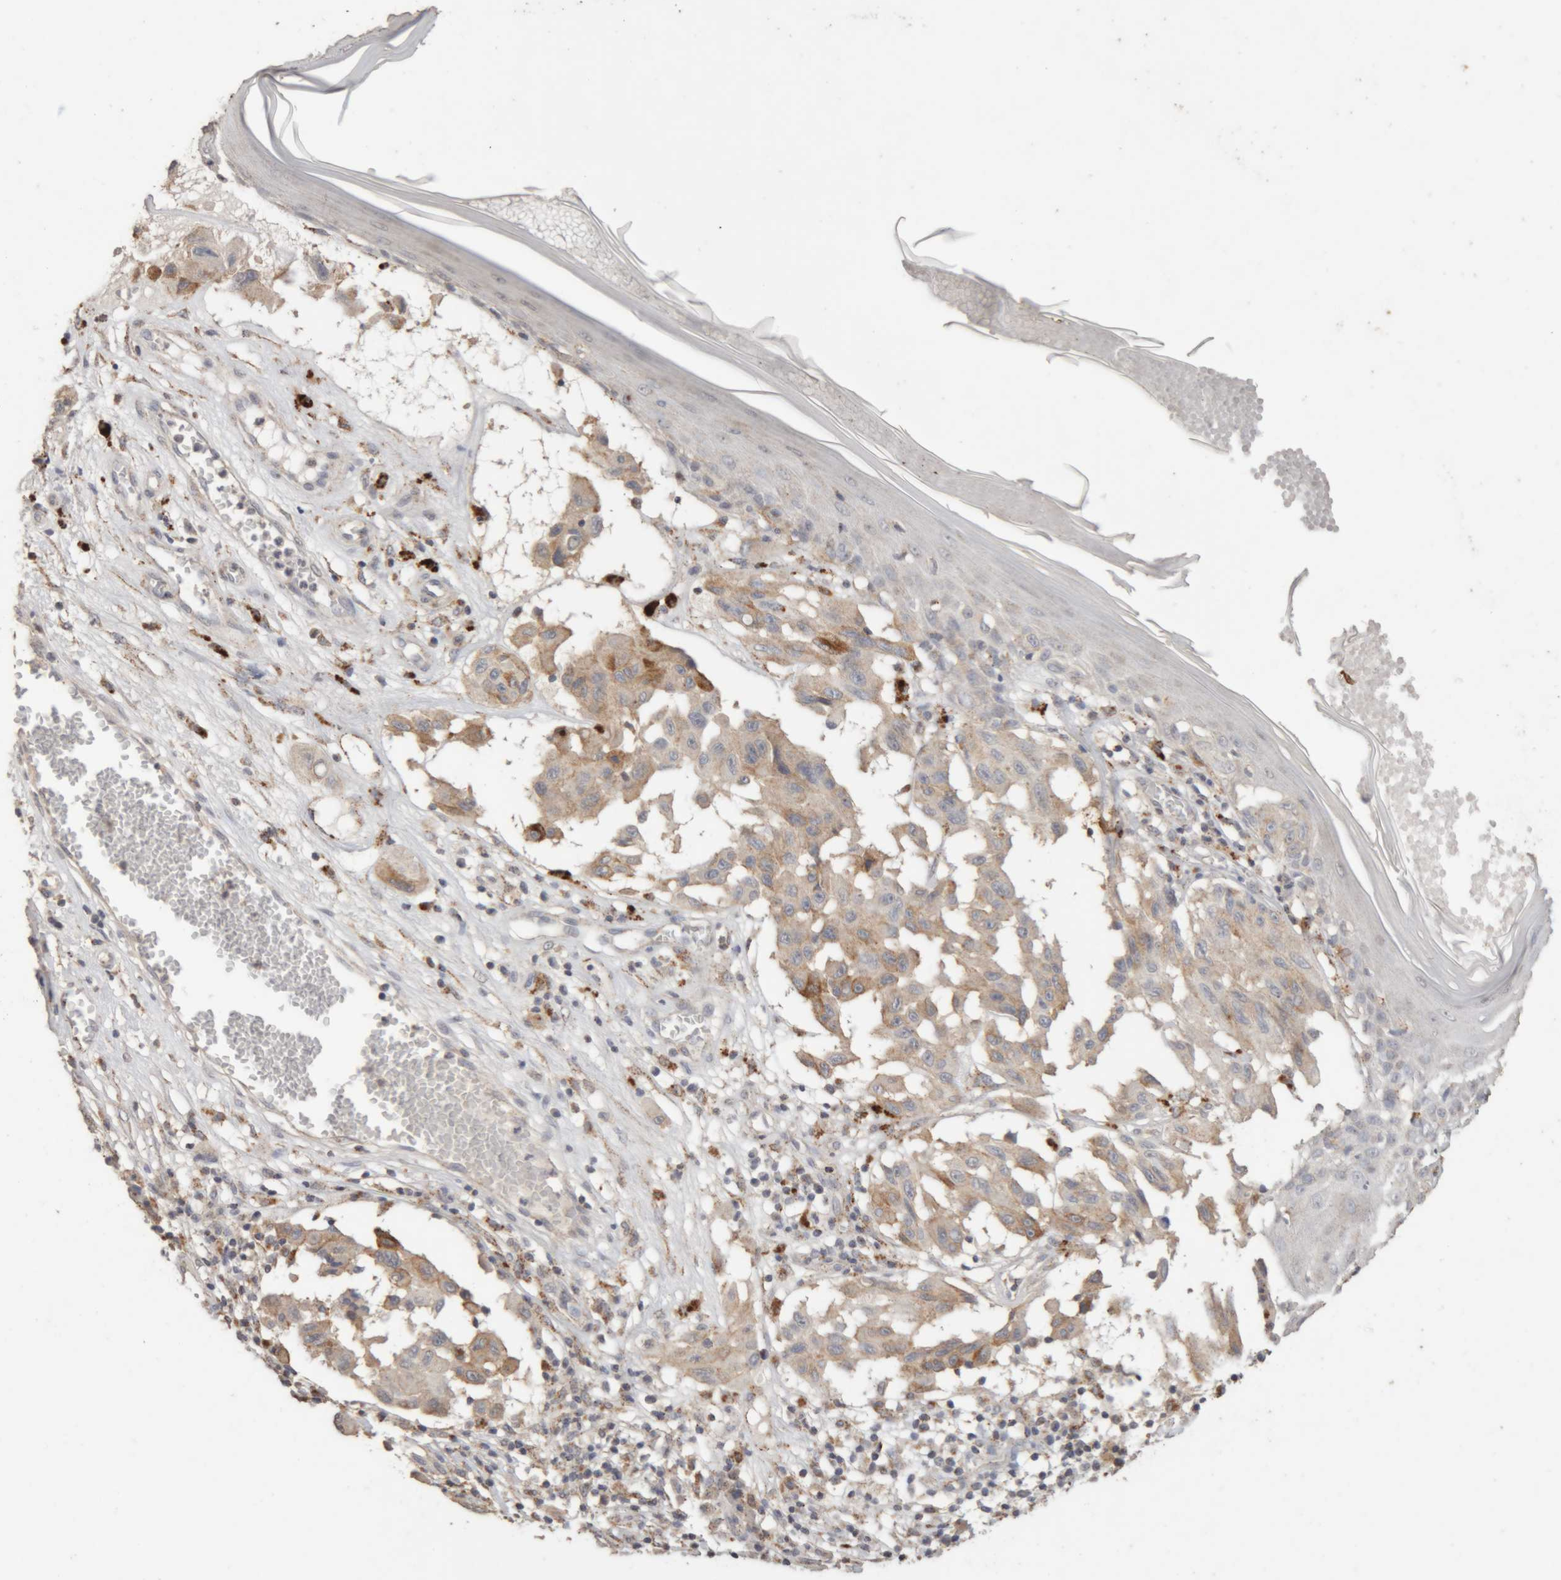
{"staining": {"intensity": "moderate", "quantity": ">75%", "location": "cytoplasmic/membranous"}, "tissue": "melanoma", "cell_type": "Tumor cells", "image_type": "cancer", "snomed": [{"axis": "morphology", "description": "Malignant melanoma, NOS"}, {"axis": "topography", "description": "Skin"}], "caption": "Tumor cells display medium levels of moderate cytoplasmic/membranous expression in approximately >75% of cells in human malignant melanoma.", "gene": "ARSA", "patient": {"sex": "male", "age": 30}}